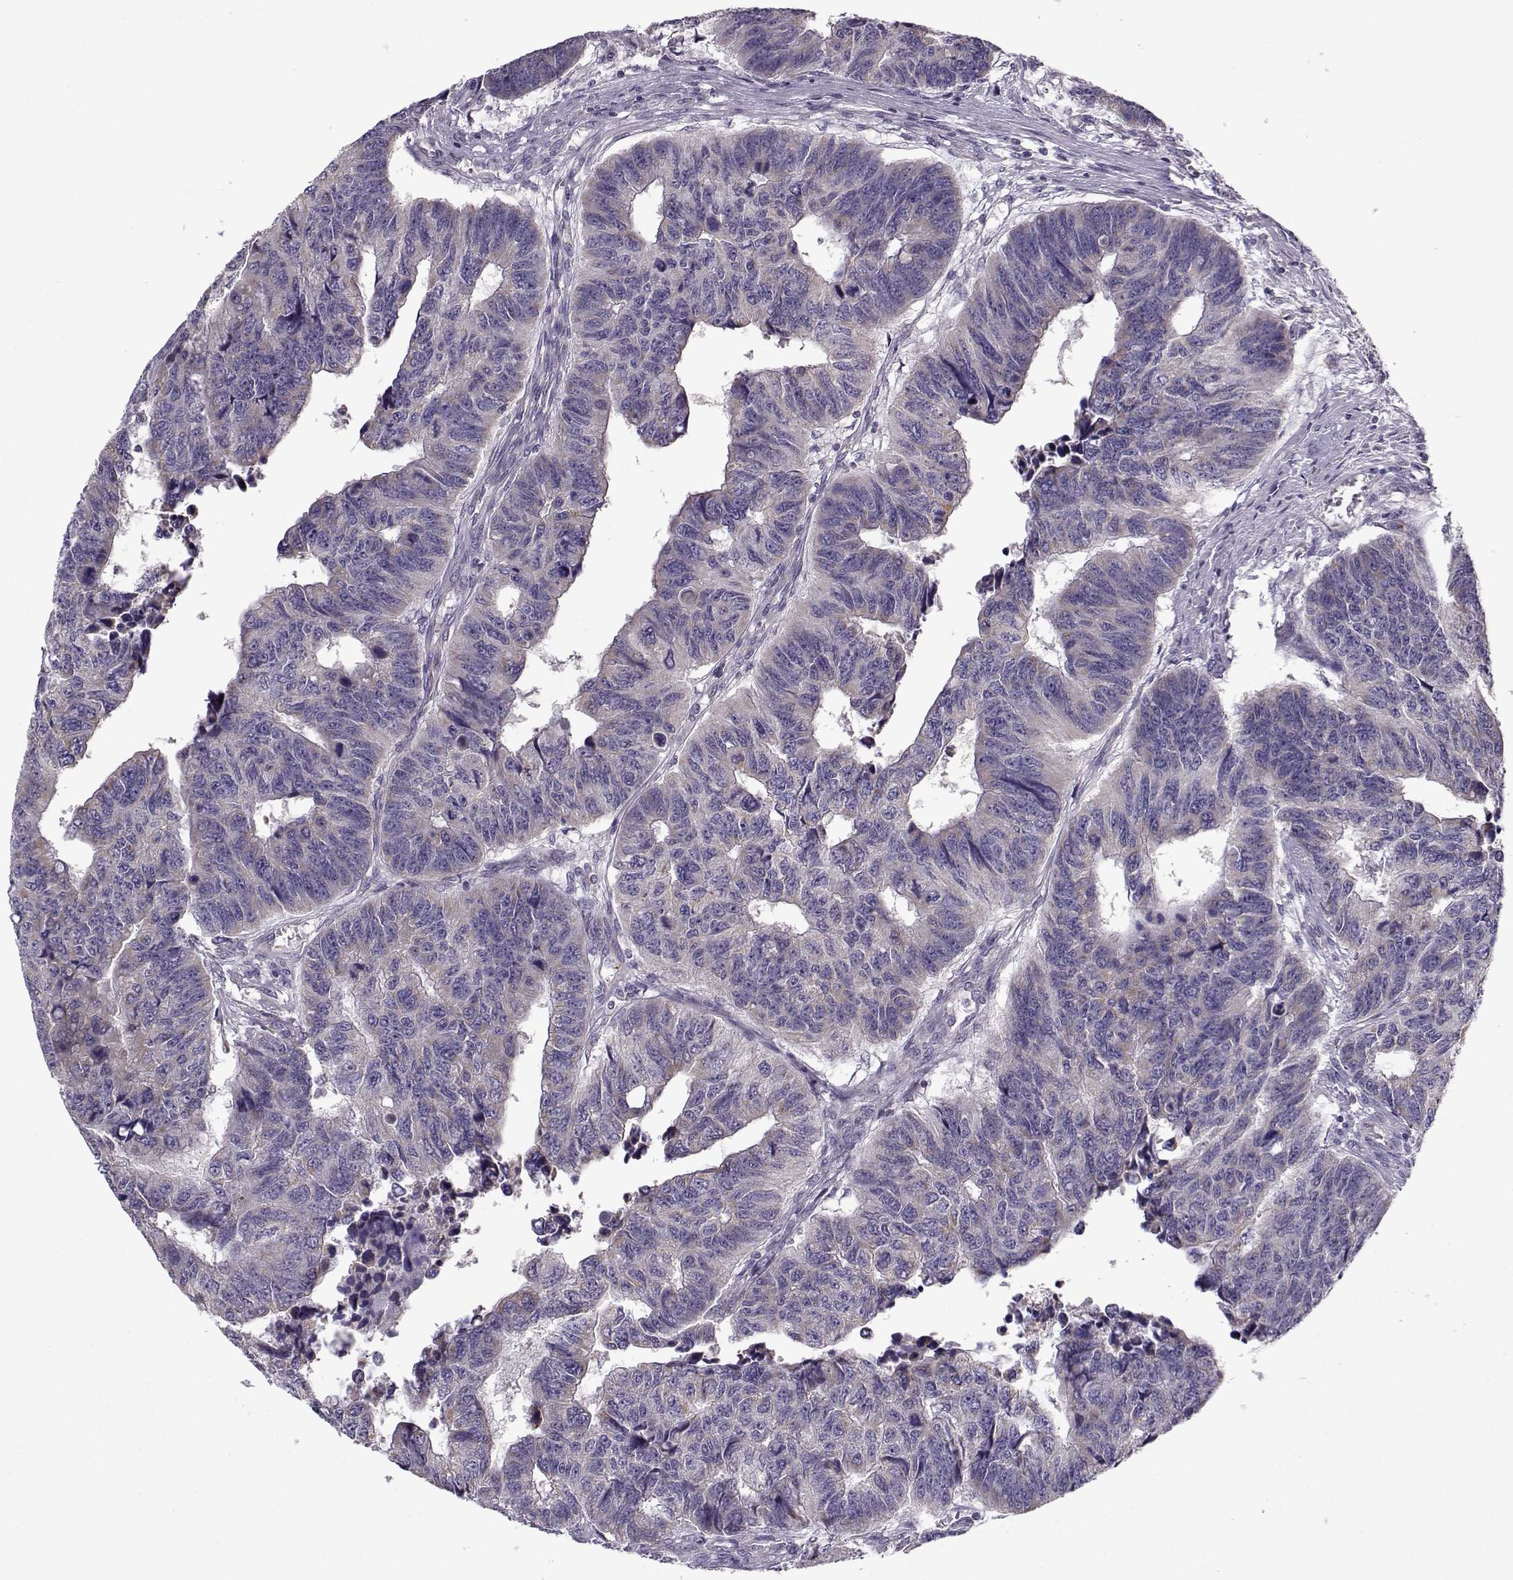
{"staining": {"intensity": "negative", "quantity": "none", "location": "none"}, "tissue": "colorectal cancer", "cell_type": "Tumor cells", "image_type": "cancer", "snomed": [{"axis": "morphology", "description": "Adenocarcinoma, NOS"}, {"axis": "topography", "description": "Rectum"}], "caption": "Immunohistochemical staining of colorectal cancer displays no significant positivity in tumor cells.", "gene": "KLF17", "patient": {"sex": "female", "age": 85}}